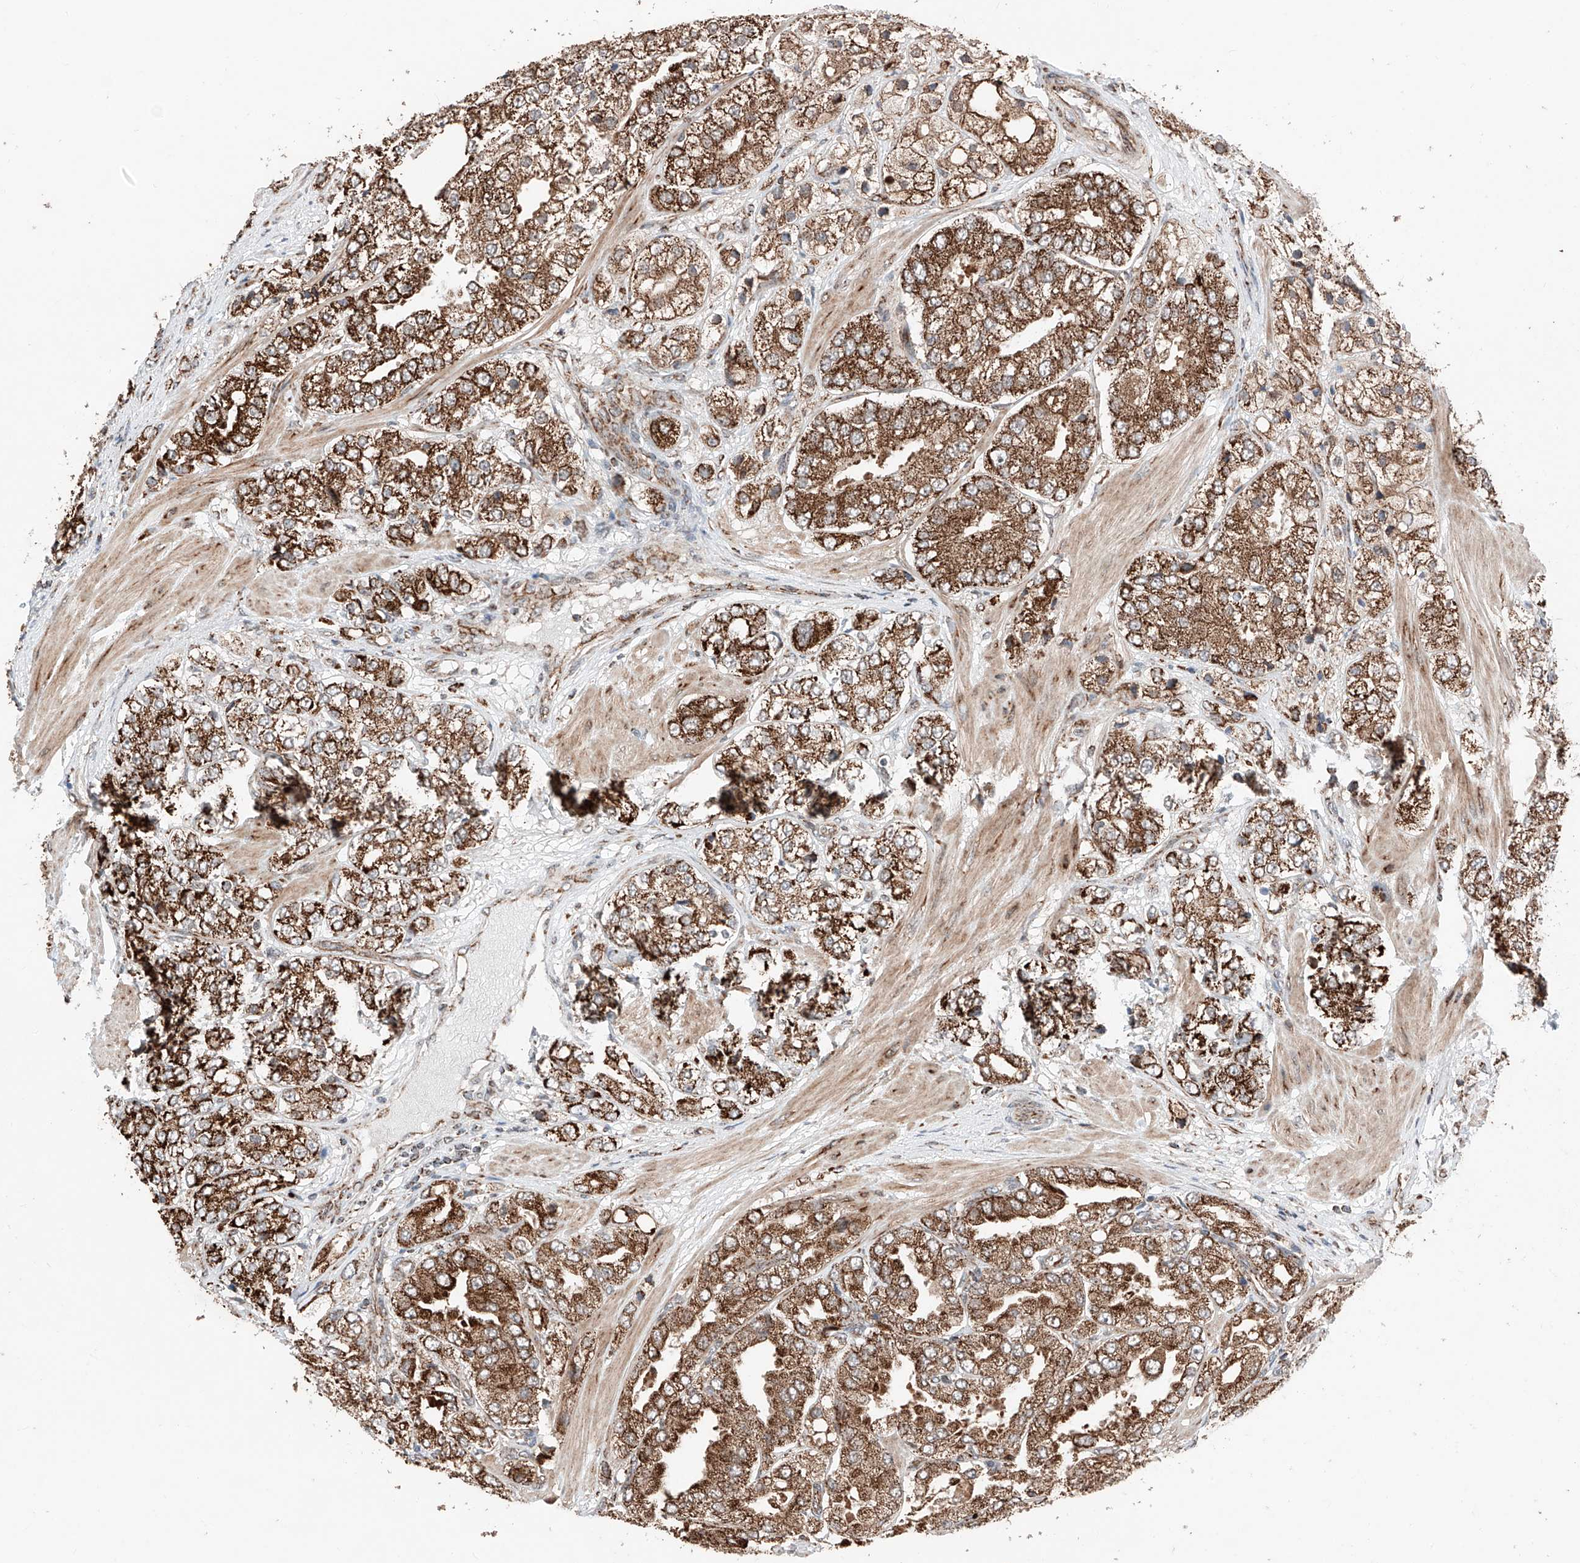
{"staining": {"intensity": "strong", "quantity": ">75%", "location": "cytoplasmic/membranous"}, "tissue": "prostate cancer", "cell_type": "Tumor cells", "image_type": "cancer", "snomed": [{"axis": "morphology", "description": "Adenocarcinoma, High grade"}, {"axis": "topography", "description": "Prostate"}], "caption": "Protein expression by immunohistochemistry (IHC) demonstrates strong cytoplasmic/membranous staining in about >75% of tumor cells in prostate high-grade adenocarcinoma.", "gene": "ZSCAN29", "patient": {"sex": "male", "age": 50}}